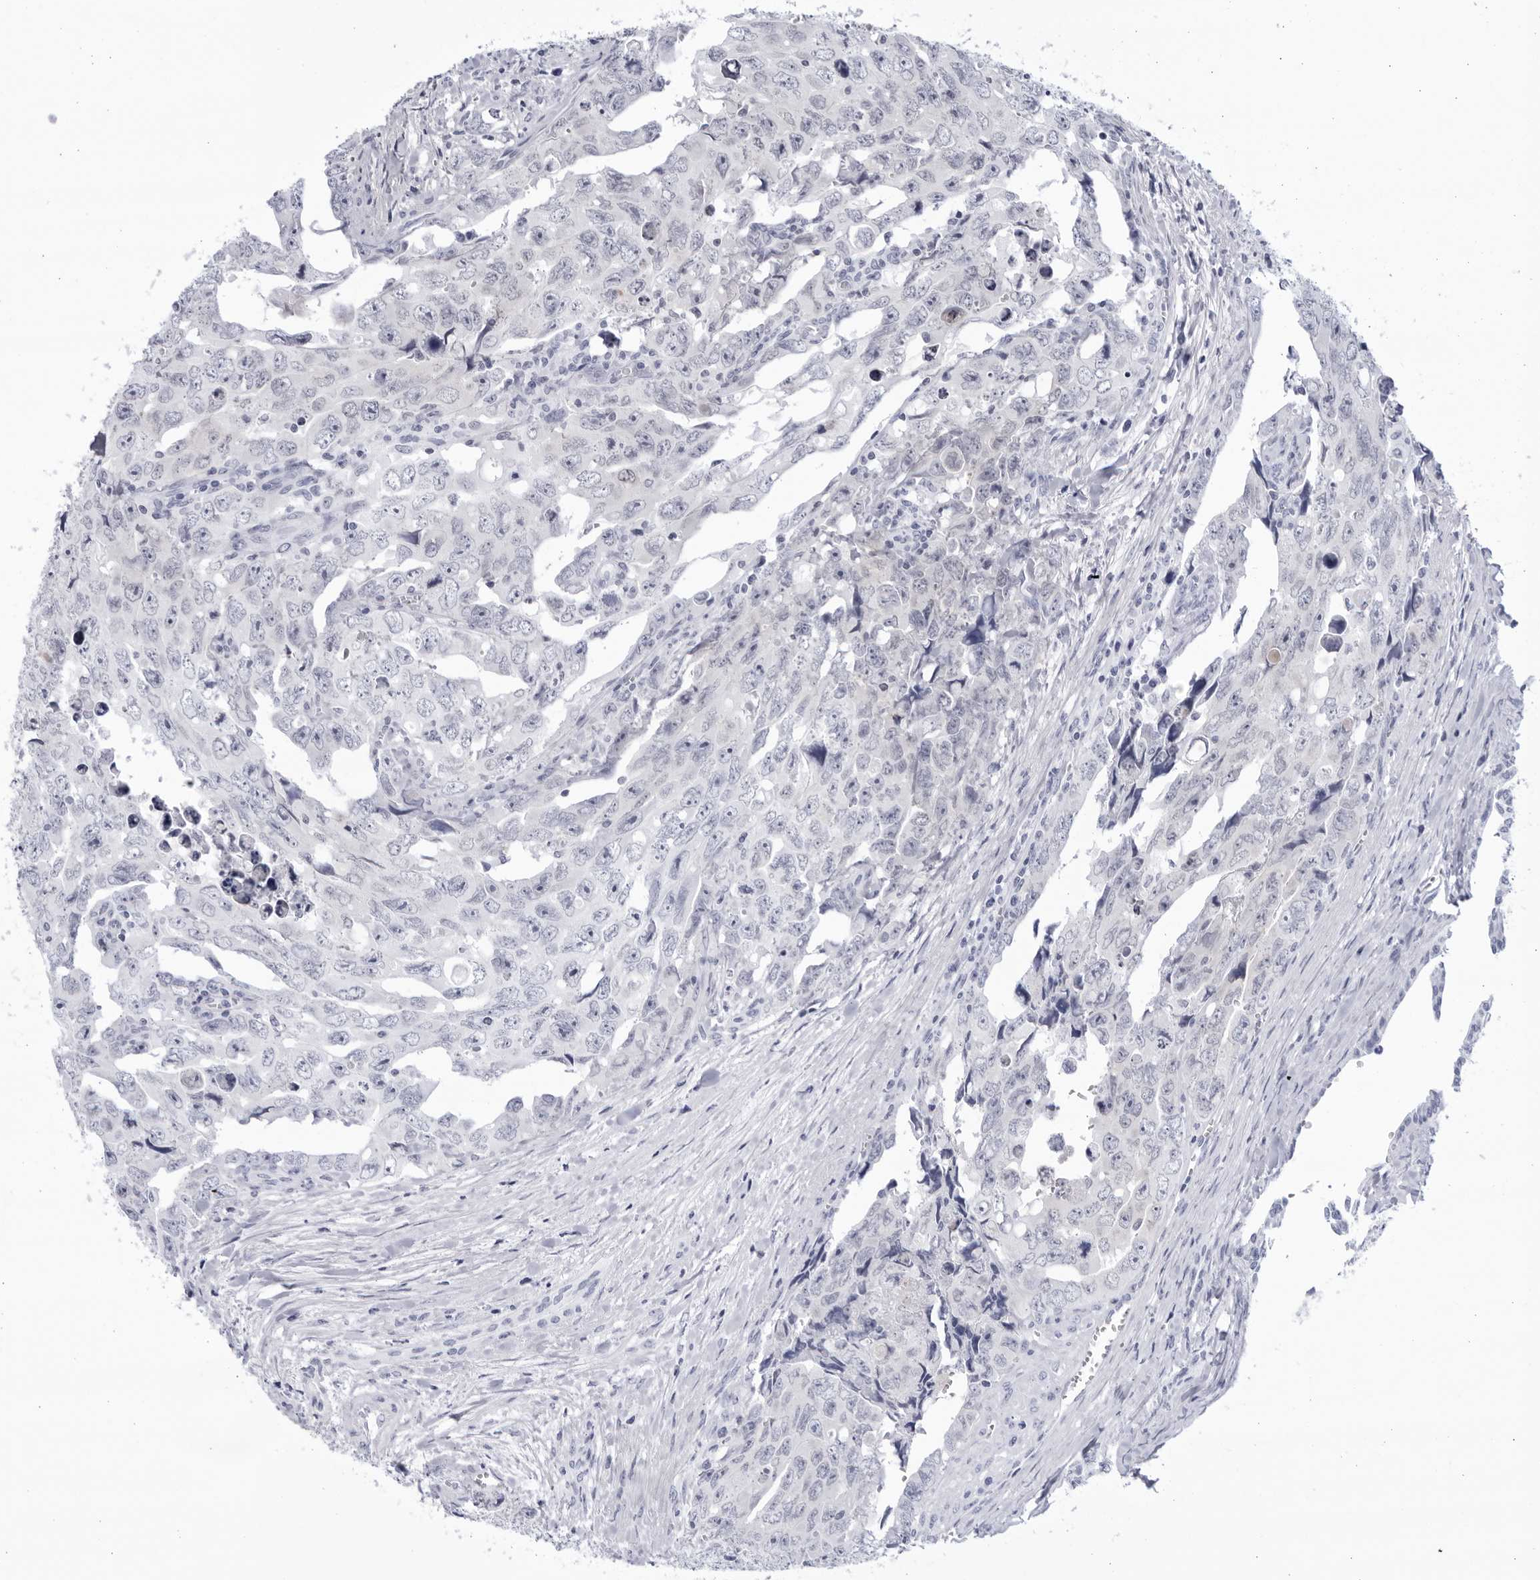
{"staining": {"intensity": "negative", "quantity": "none", "location": "none"}, "tissue": "testis cancer", "cell_type": "Tumor cells", "image_type": "cancer", "snomed": [{"axis": "morphology", "description": "Carcinoma, Embryonal, NOS"}, {"axis": "topography", "description": "Testis"}], "caption": "Tumor cells are negative for protein expression in human embryonal carcinoma (testis).", "gene": "CCDC181", "patient": {"sex": "male", "age": 28}}